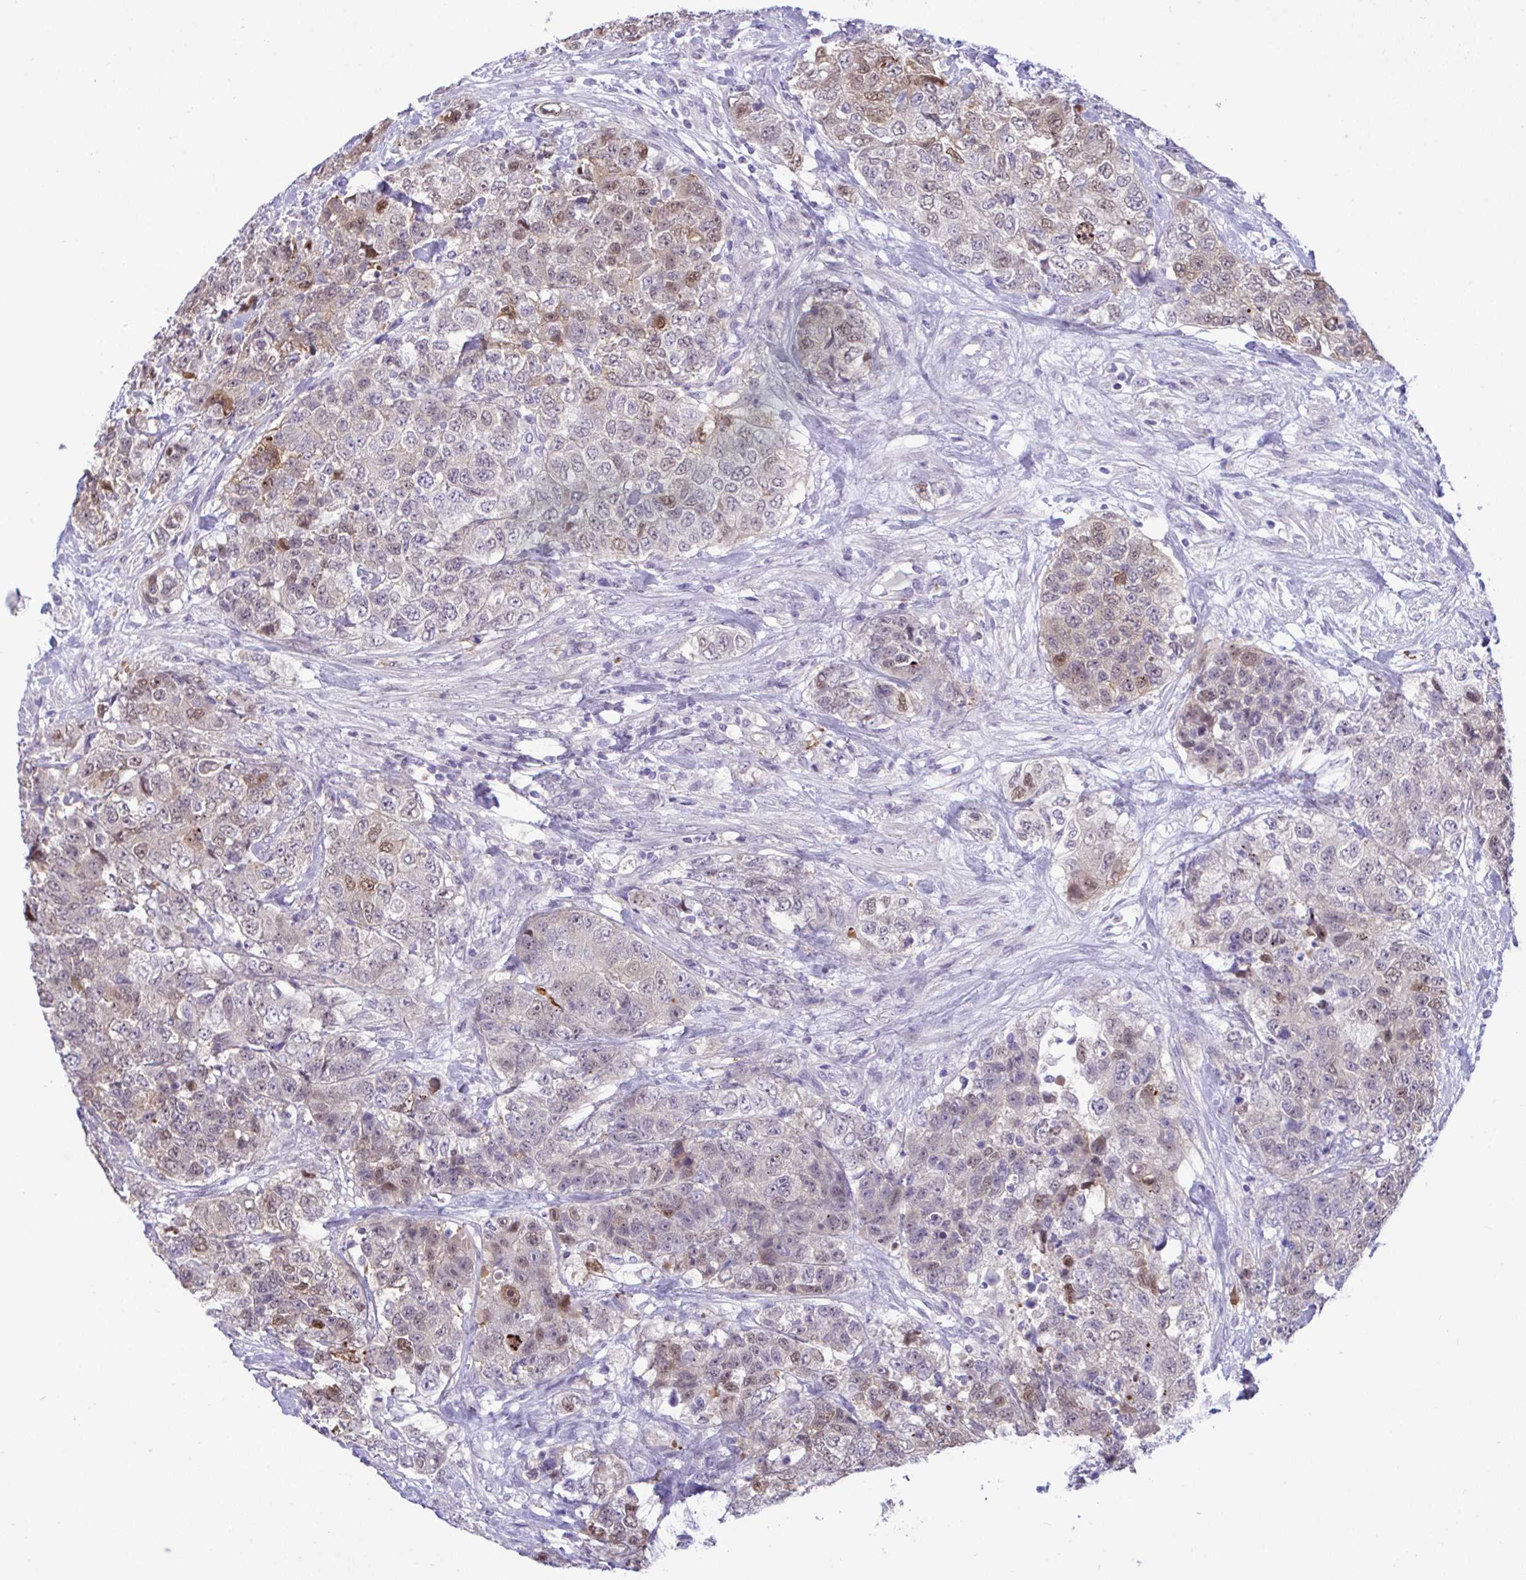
{"staining": {"intensity": "weak", "quantity": "25%-75%", "location": "nuclear"}, "tissue": "urothelial cancer", "cell_type": "Tumor cells", "image_type": "cancer", "snomed": [{"axis": "morphology", "description": "Urothelial carcinoma, High grade"}, {"axis": "topography", "description": "Urinary bladder"}], "caption": "A histopathology image of urothelial carcinoma (high-grade) stained for a protein demonstrates weak nuclear brown staining in tumor cells. Immunohistochemistry stains the protein of interest in brown and the nuclei are stained blue.", "gene": "ZNF485", "patient": {"sex": "female", "age": 78}}